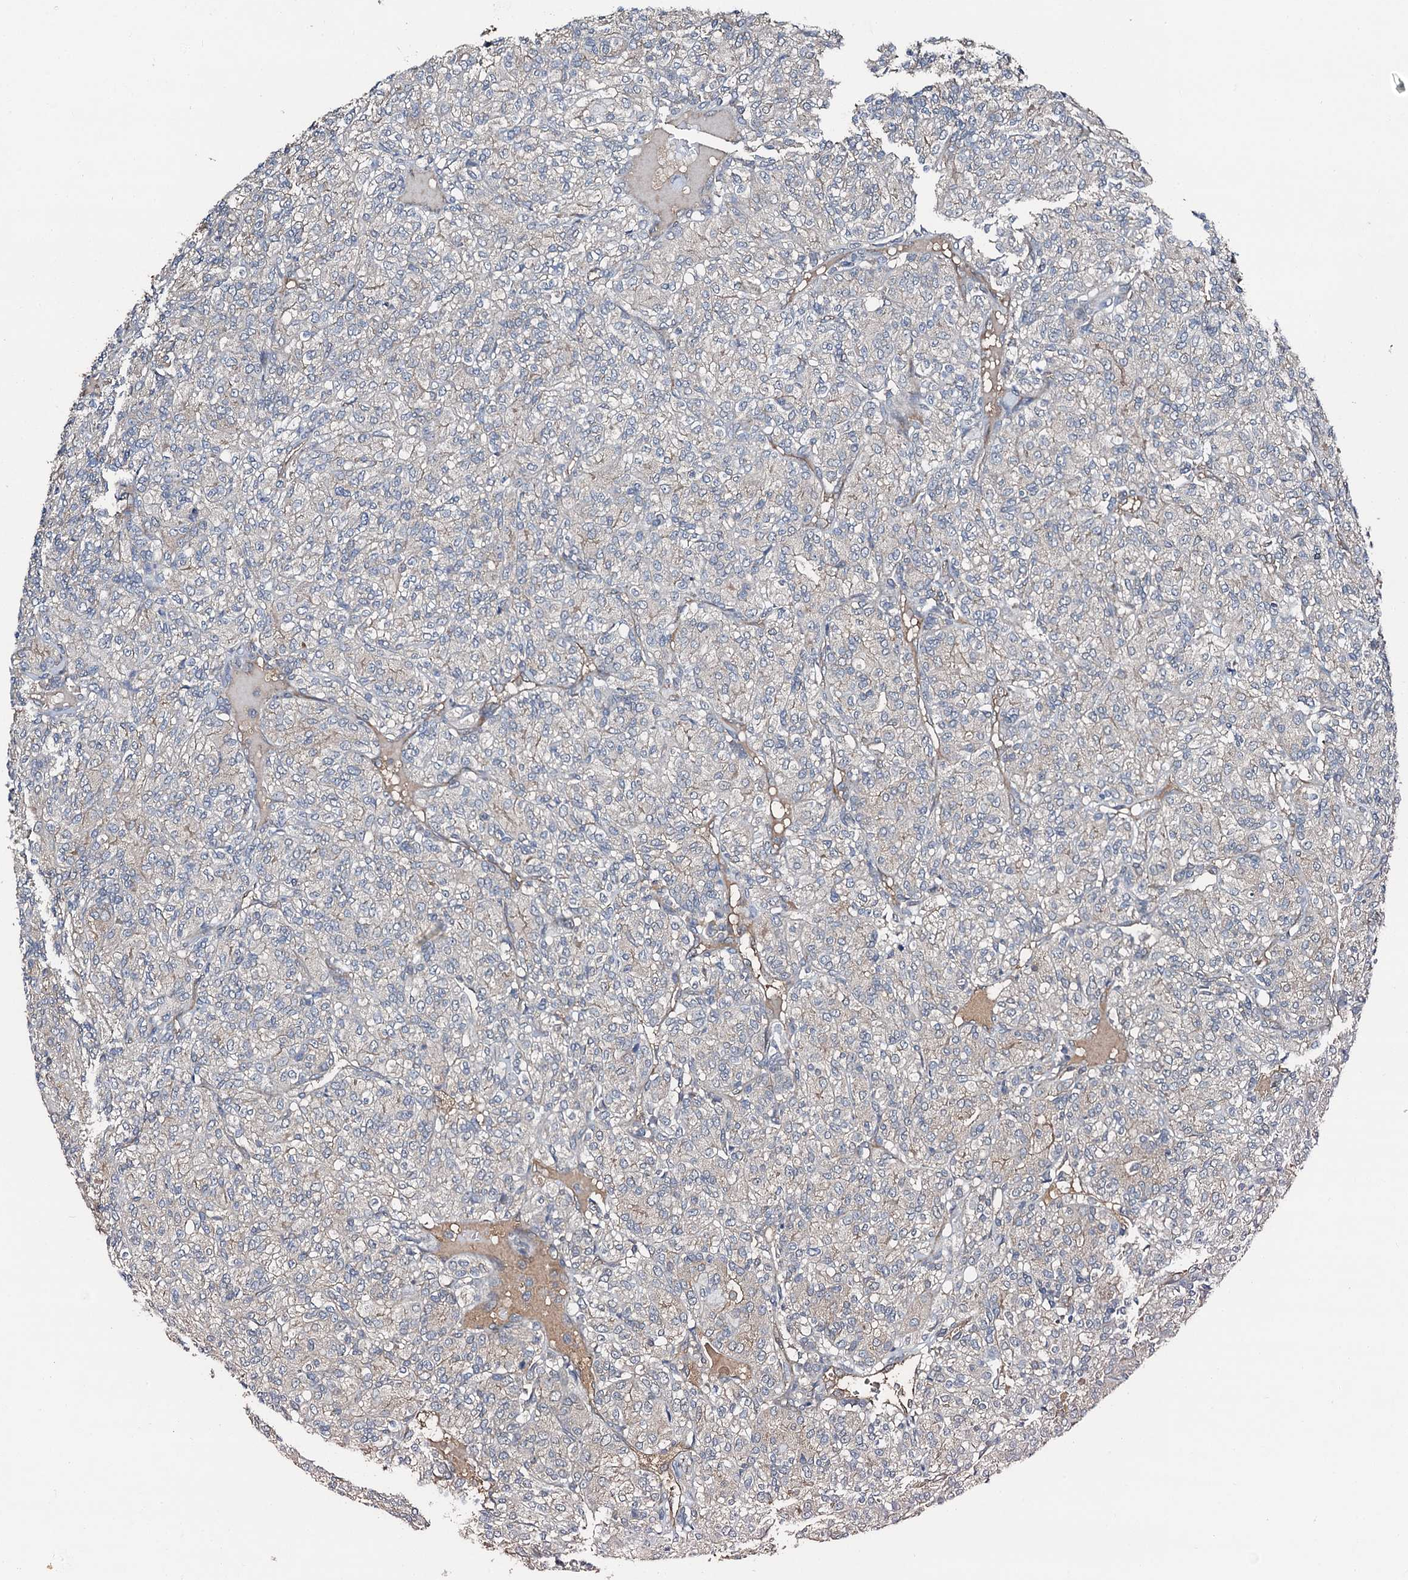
{"staining": {"intensity": "negative", "quantity": "none", "location": "none"}, "tissue": "renal cancer", "cell_type": "Tumor cells", "image_type": "cancer", "snomed": [{"axis": "morphology", "description": "Adenocarcinoma, NOS"}, {"axis": "topography", "description": "Kidney"}], "caption": "Human renal cancer stained for a protein using immunohistochemistry shows no positivity in tumor cells.", "gene": "FLYWCH1", "patient": {"sex": "male", "age": 77}}